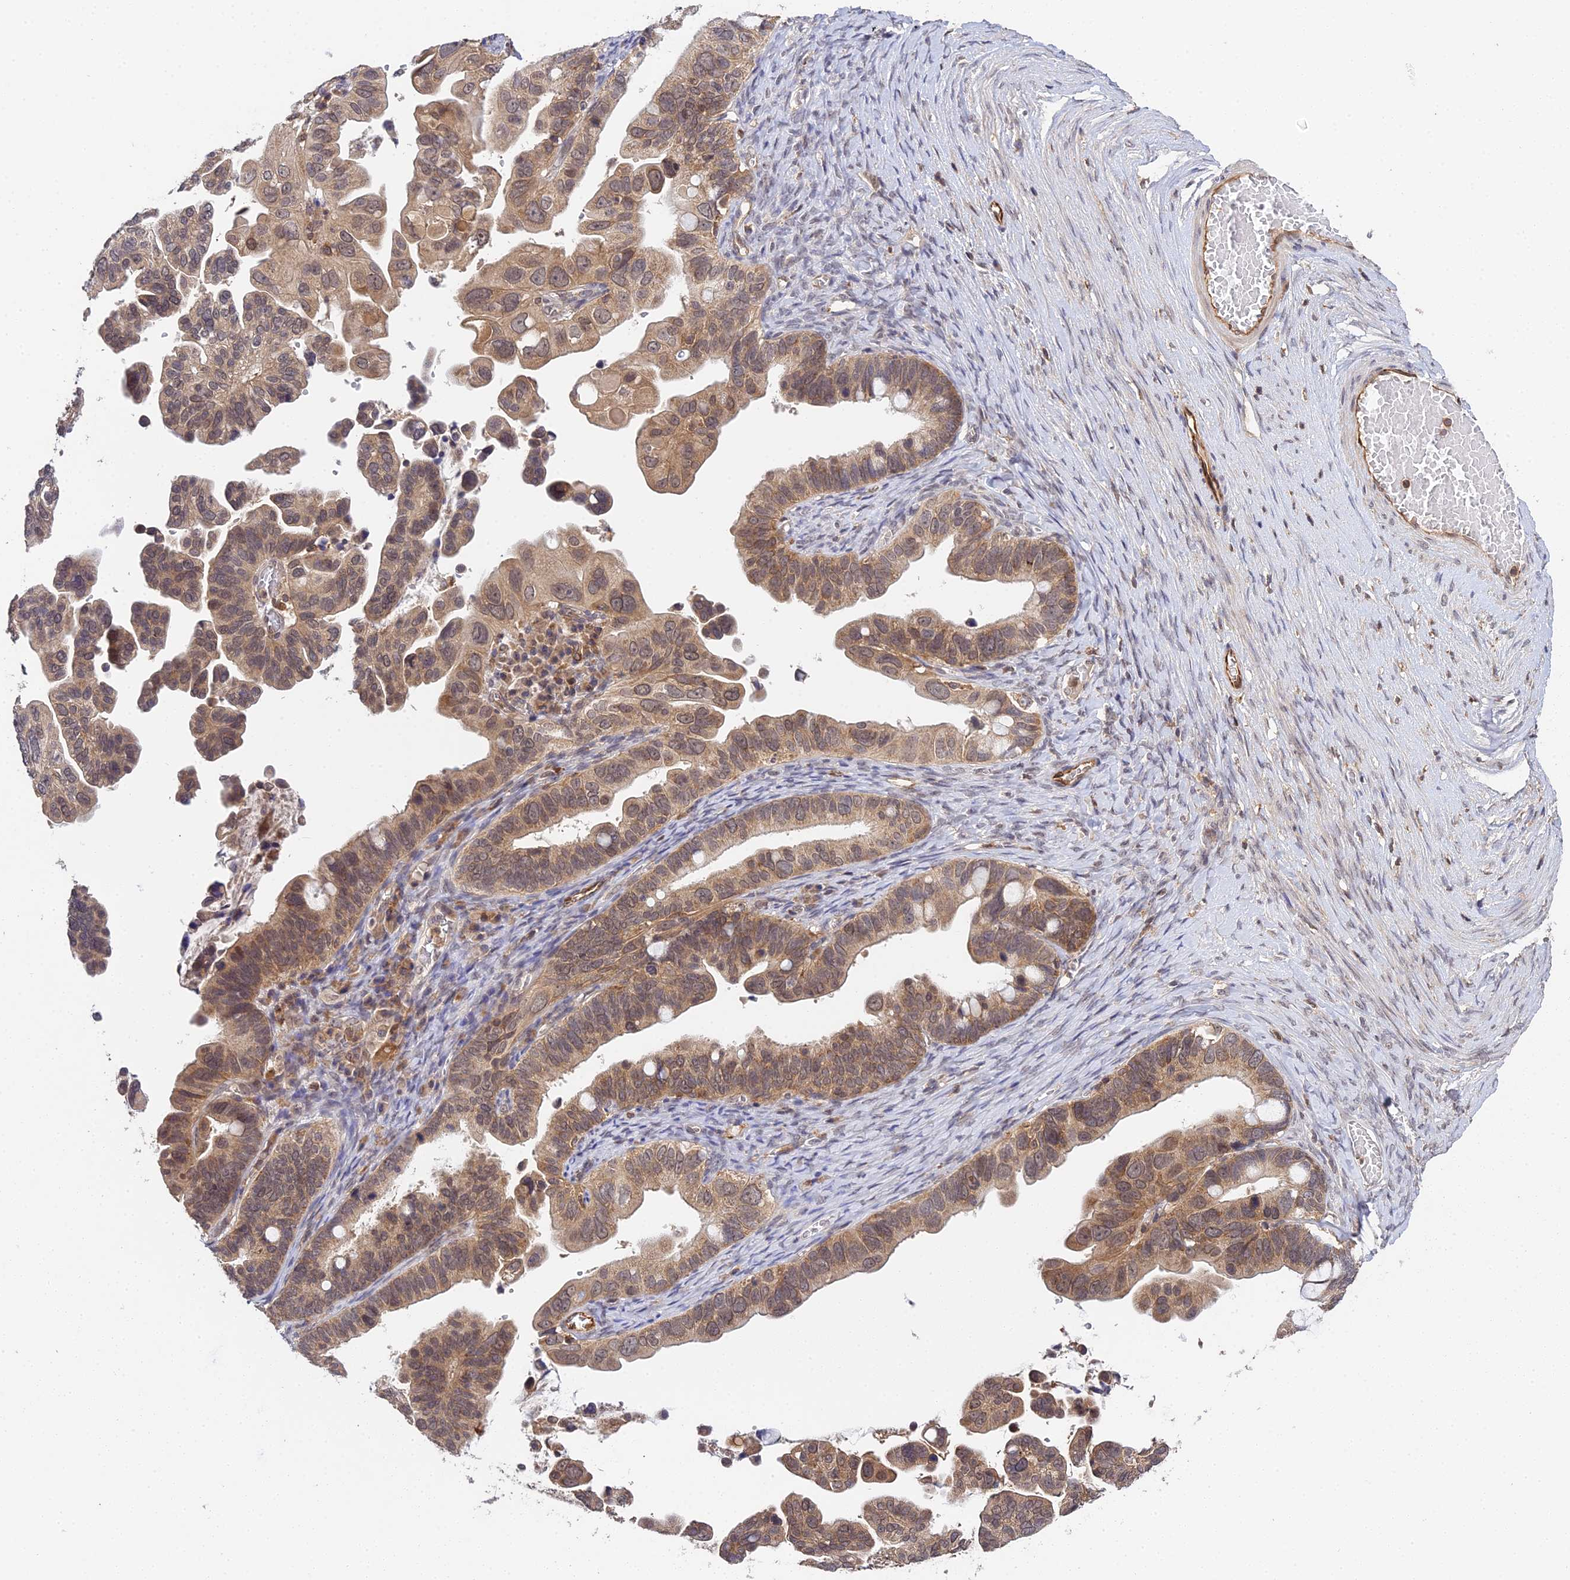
{"staining": {"intensity": "moderate", "quantity": ">75%", "location": "cytoplasmic/membranous,nuclear"}, "tissue": "ovarian cancer", "cell_type": "Tumor cells", "image_type": "cancer", "snomed": [{"axis": "morphology", "description": "Cystadenocarcinoma, serous, NOS"}, {"axis": "topography", "description": "Ovary"}], "caption": "A micrograph of serous cystadenocarcinoma (ovarian) stained for a protein exhibits moderate cytoplasmic/membranous and nuclear brown staining in tumor cells. Immunohistochemistry stains the protein of interest in brown and the nuclei are stained blue.", "gene": "TPRX1", "patient": {"sex": "female", "age": 56}}